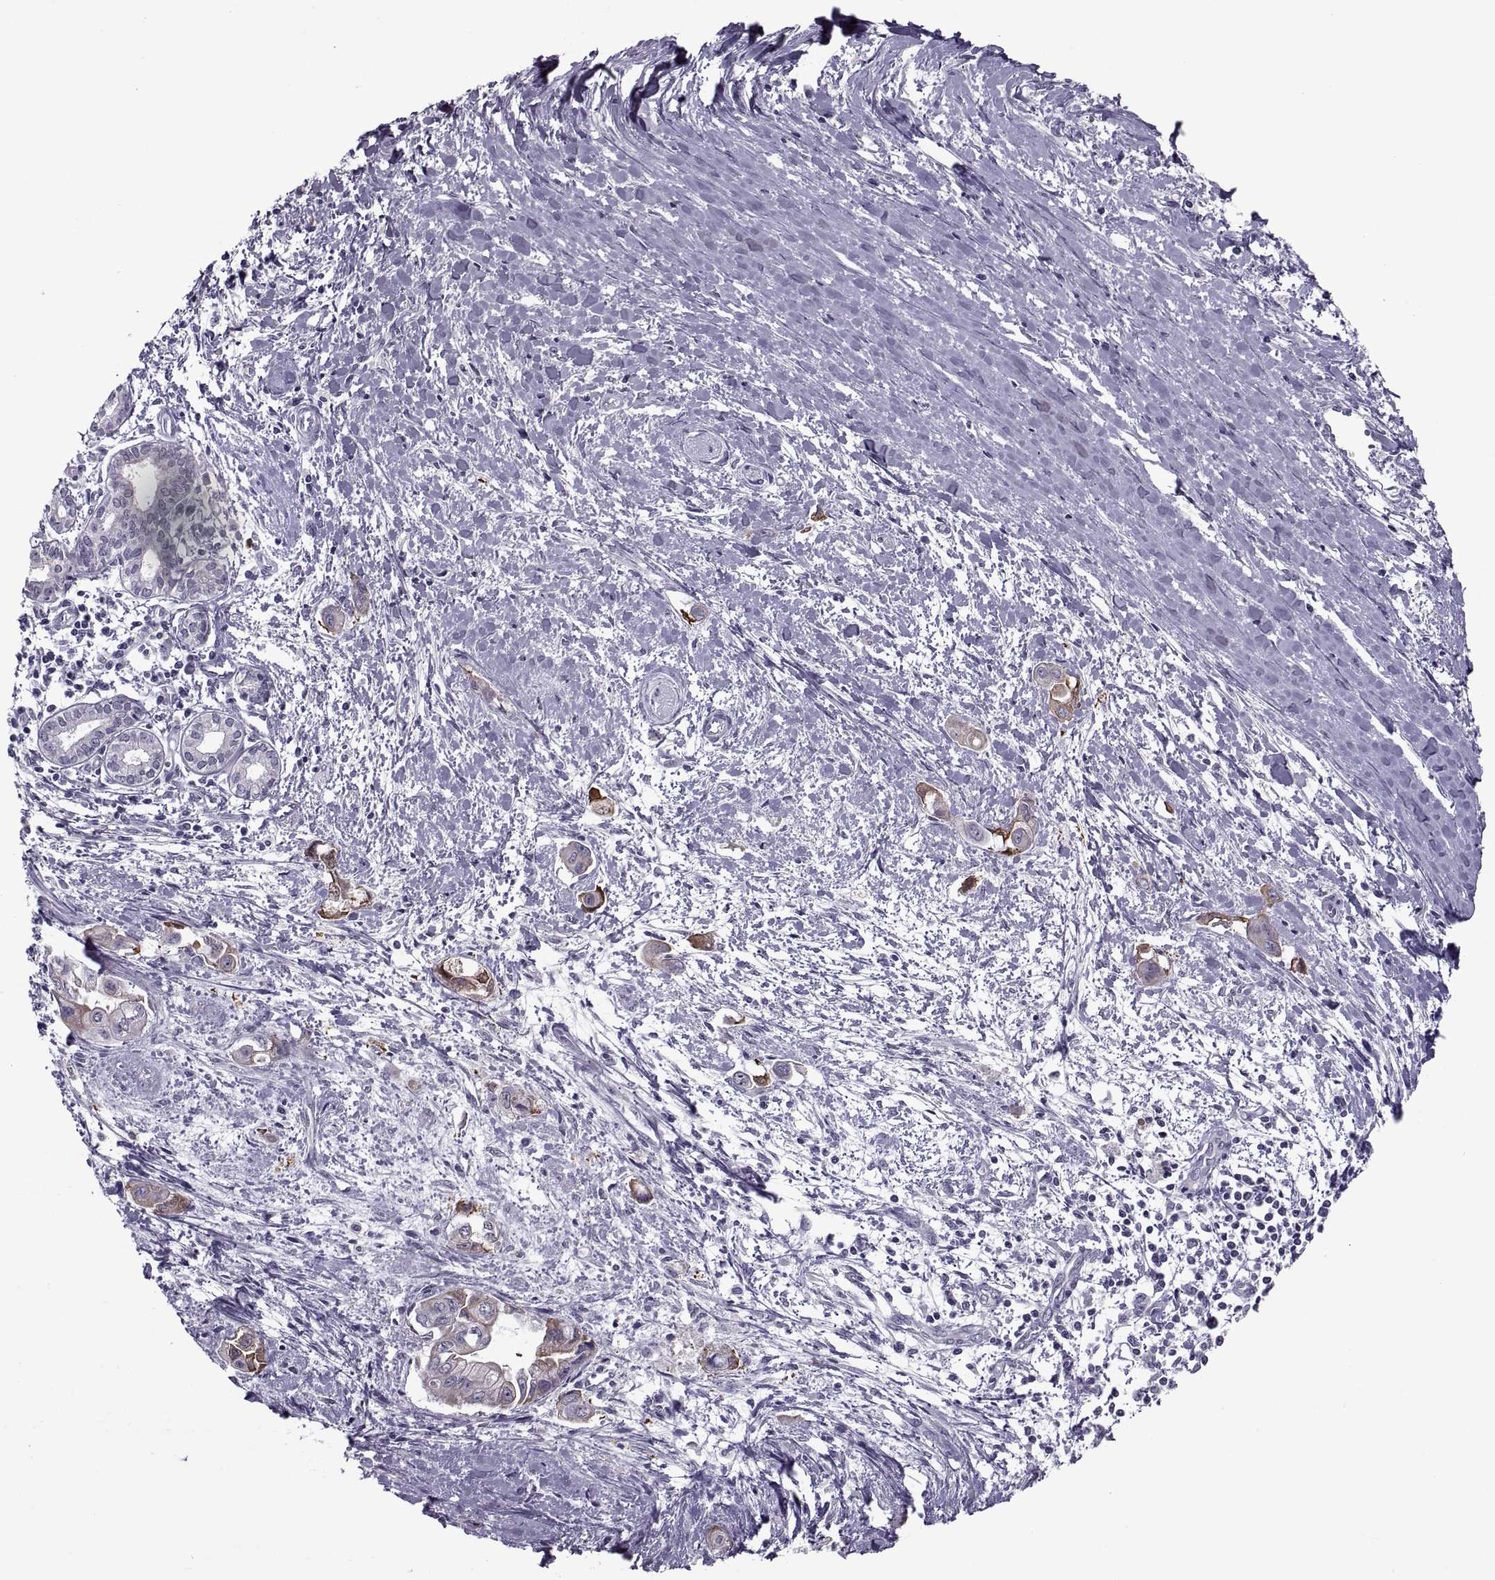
{"staining": {"intensity": "strong", "quantity": "<25%", "location": "cytoplasmic/membranous"}, "tissue": "pancreatic cancer", "cell_type": "Tumor cells", "image_type": "cancer", "snomed": [{"axis": "morphology", "description": "Adenocarcinoma, NOS"}, {"axis": "topography", "description": "Pancreas"}], "caption": "An image of pancreatic adenocarcinoma stained for a protein shows strong cytoplasmic/membranous brown staining in tumor cells.", "gene": "ASIC2", "patient": {"sex": "male", "age": 60}}